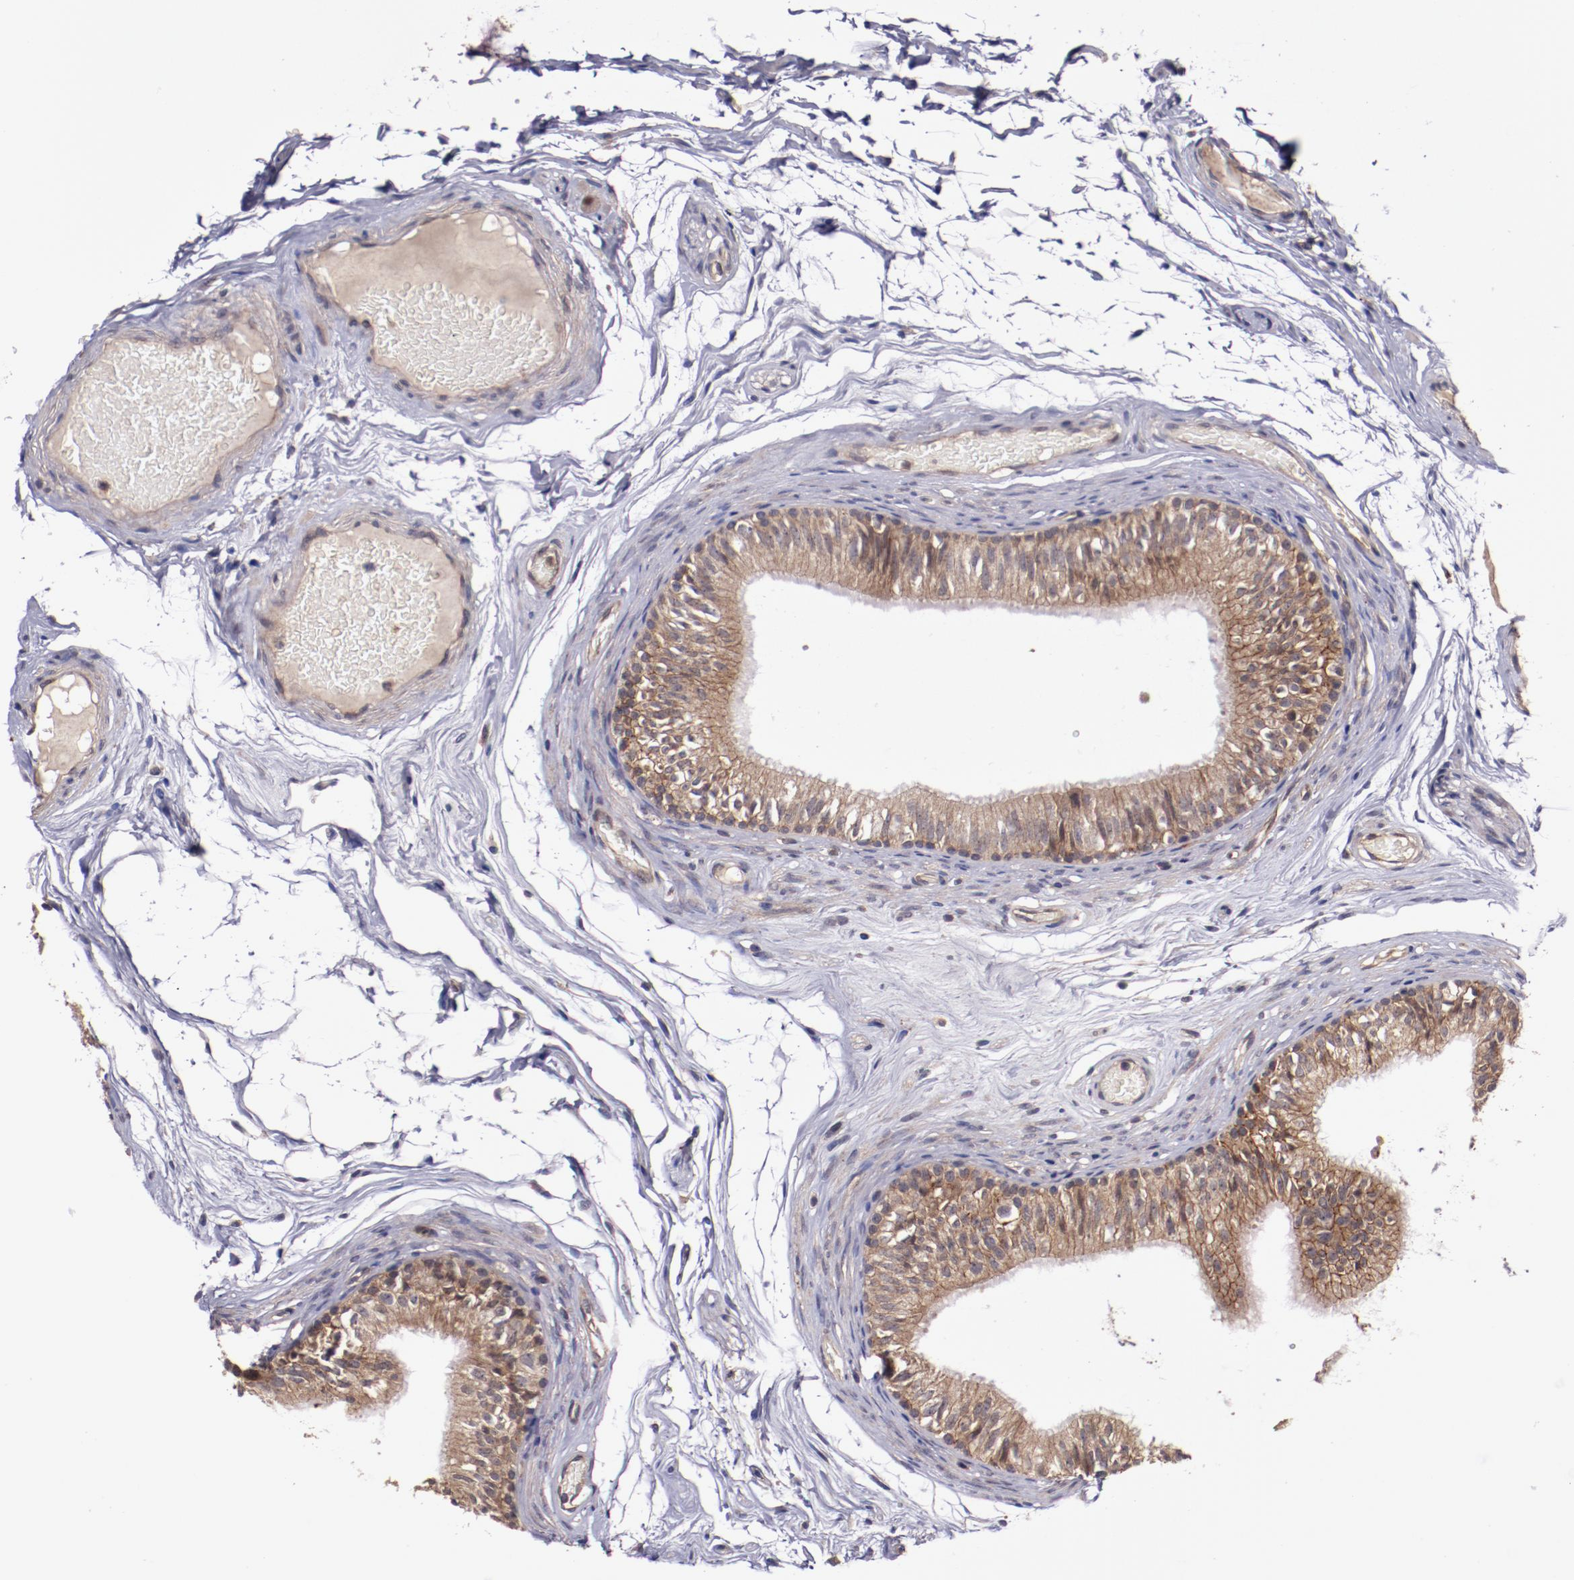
{"staining": {"intensity": "weak", "quantity": ">75%", "location": "cytoplasmic/membranous"}, "tissue": "epididymis", "cell_type": "Glandular cells", "image_type": "normal", "snomed": [{"axis": "morphology", "description": "Normal tissue, NOS"}, {"axis": "topography", "description": "Testis"}, {"axis": "topography", "description": "Epididymis"}], "caption": "Epididymis stained with DAB immunohistochemistry shows low levels of weak cytoplasmic/membranous positivity in about >75% of glandular cells.", "gene": "FTSJ1", "patient": {"sex": "male", "age": 36}}